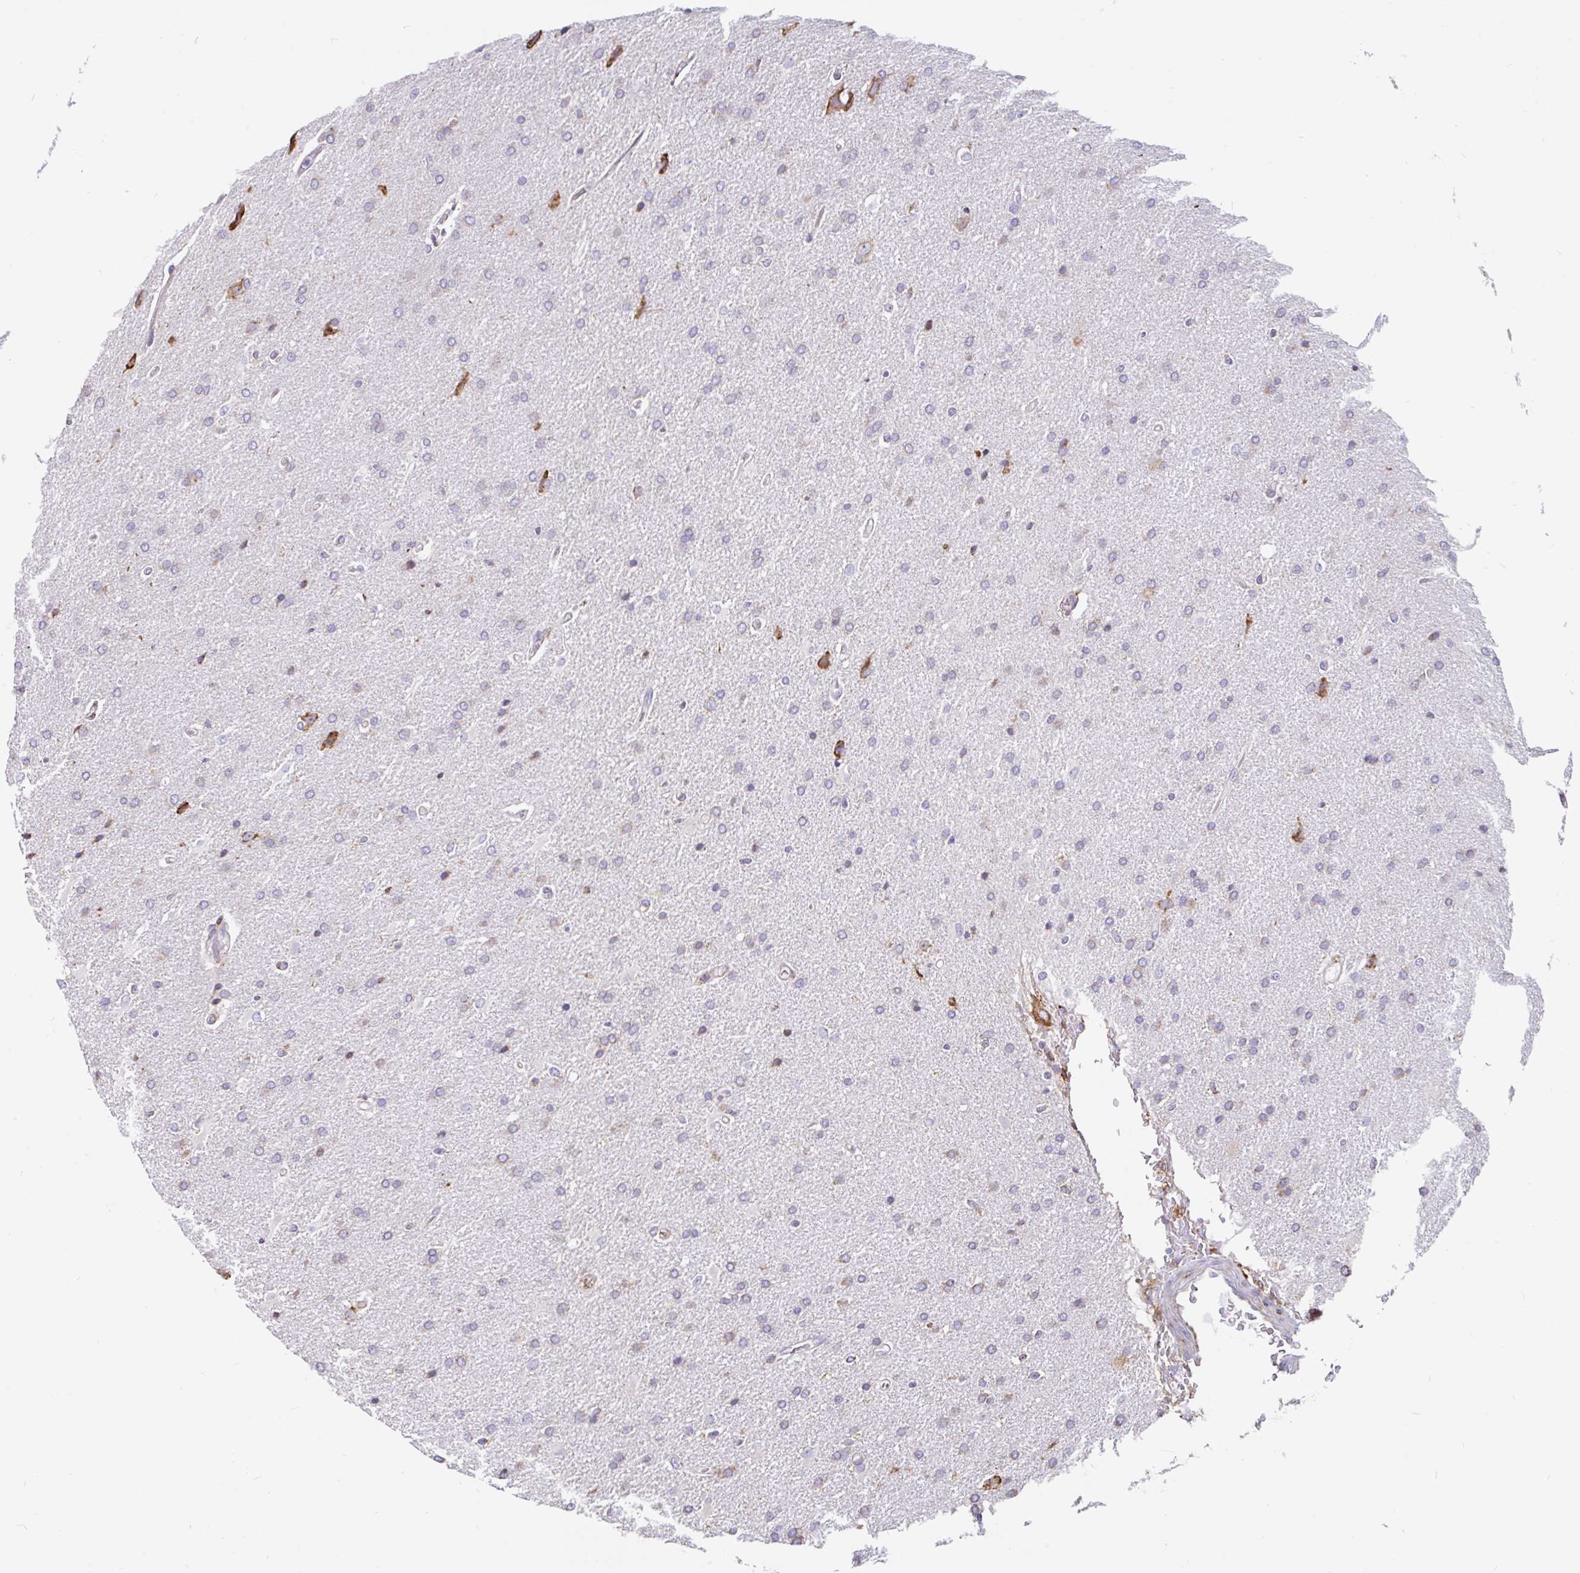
{"staining": {"intensity": "negative", "quantity": "none", "location": "none"}, "tissue": "glioma", "cell_type": "Tumor cells", "image_type": "cancer", "snomed": [{"axis": "morphology", "description": "Glioma, malignant, High grade"}, {"axis": "topography", "description": "Brain"}], "caption": "Photomicrograph shows no significant protein expression in tumor cells of malignant glioma (high-grade). (DAB (3,3'-diaminobenzidine) immunohistochemistry (IHC) with hematoxylin counter stain).", "gene": "EML5", "patient": {"sex": "male", "age": 56}}